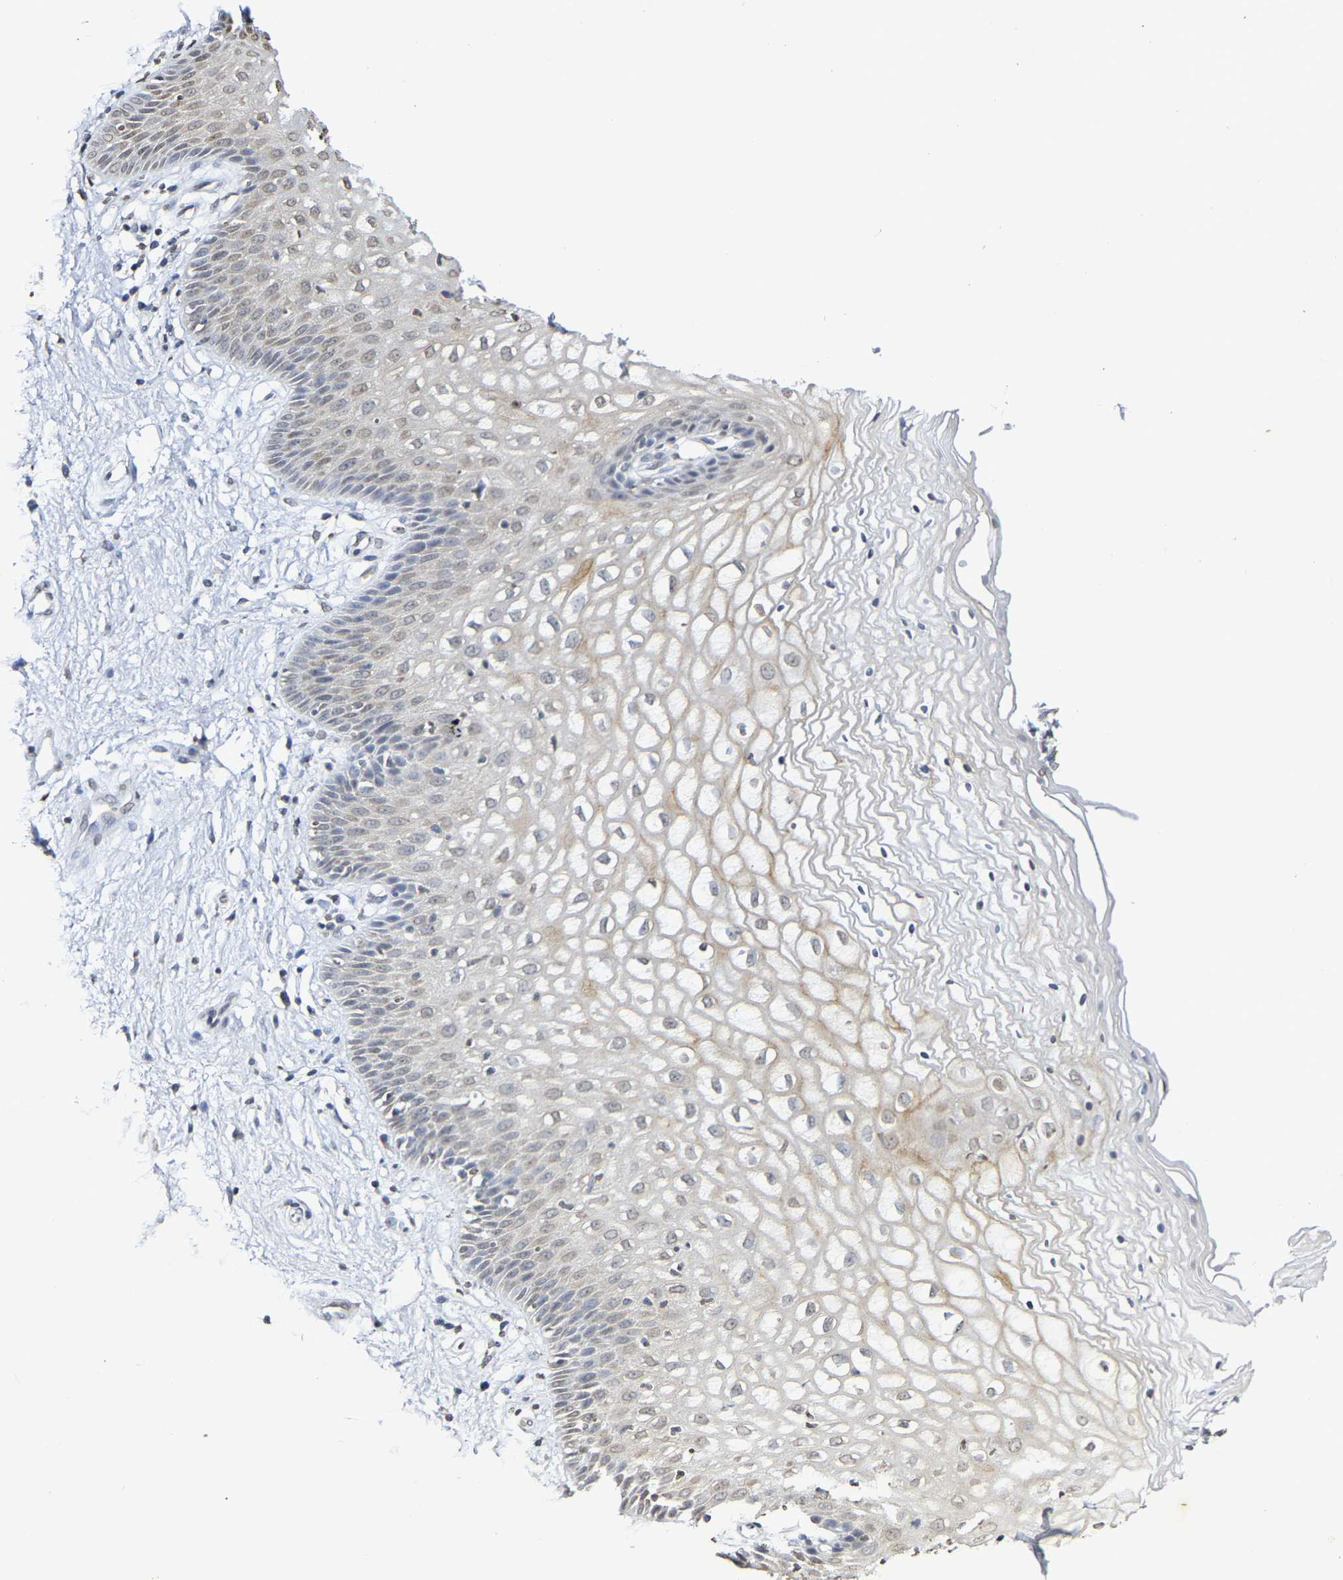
{"staining": {"intensity": "weak", "quantity": "25%-75%", "location": "nuclear"}, "tissue": "vagina", "cell_type": "Squamous epithelial cells", "image_type": "normal", "snomed": [{"axis": "morphology", "description": "Normal tissue, NOS"}, {"axis": "topography", "description": "Vagina"}], "caption": "Immunohistochemistry (DAB) staining of unremarkable human vagina displays weak nuclear protein positivity in approximately 25%-75% of squamous epithelial cells. The protein is shown in brown color, while the nuclei are stained blue.", "gene": "ATF4", "patient": {"sex": "female", "age": 34}}